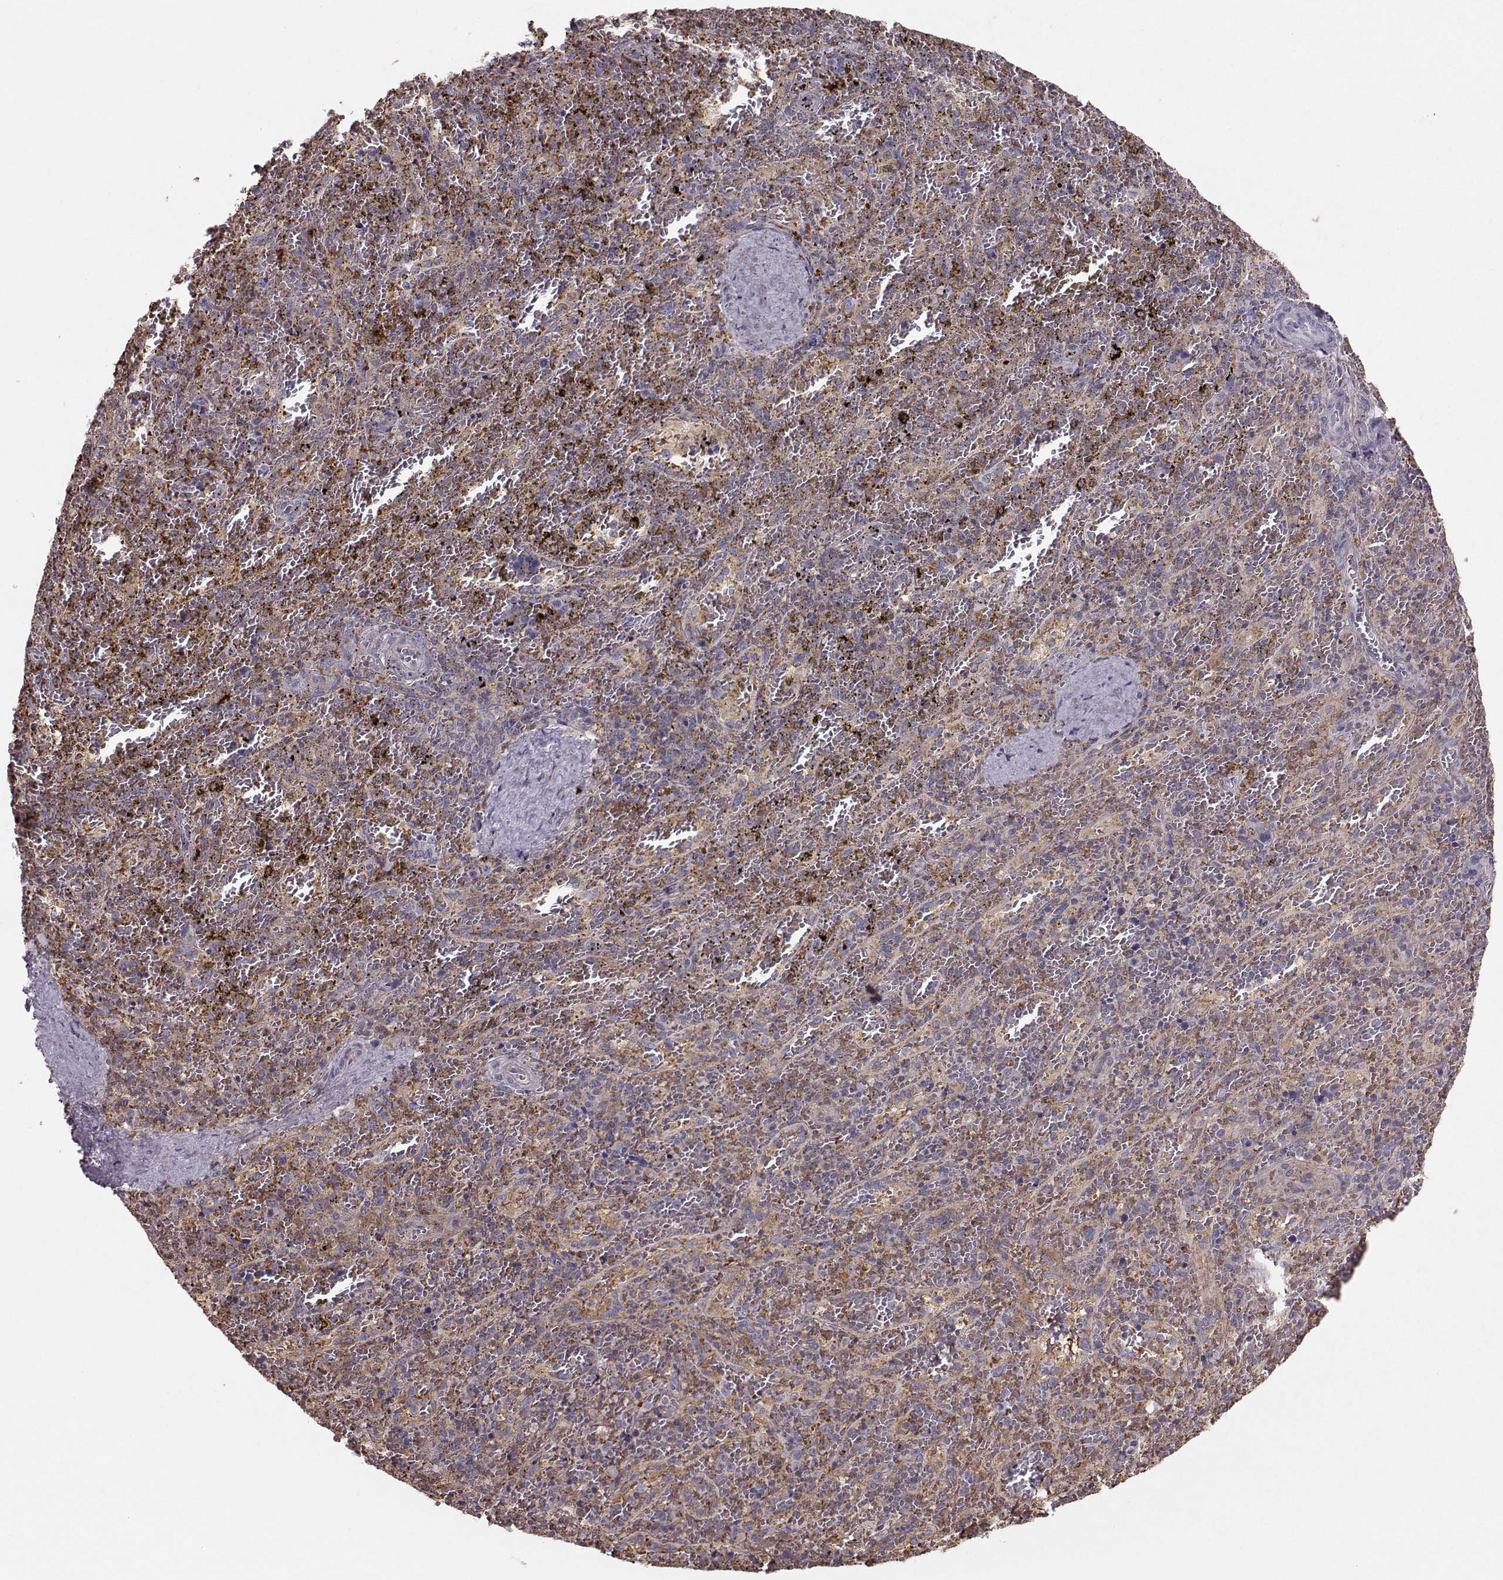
{"staining": {"intensity": "moderate", "quantity": "25%-75%", "location": "cytoplasmic/membranous"}, "tissue": "spleen", "cell_type": "Cells in red pulp", "image_type": "normal", "snomed": [{"axis": "morphology", "description": "Normal tissue, NOS"}, {"axis": "topography", "description": "Spleen"}], "caption": "Spleen stained with a protein marker displays moderate staining in cells in red pulp.", "gene": "ASB16", "patient": {"sex": "female", "age": 50}}